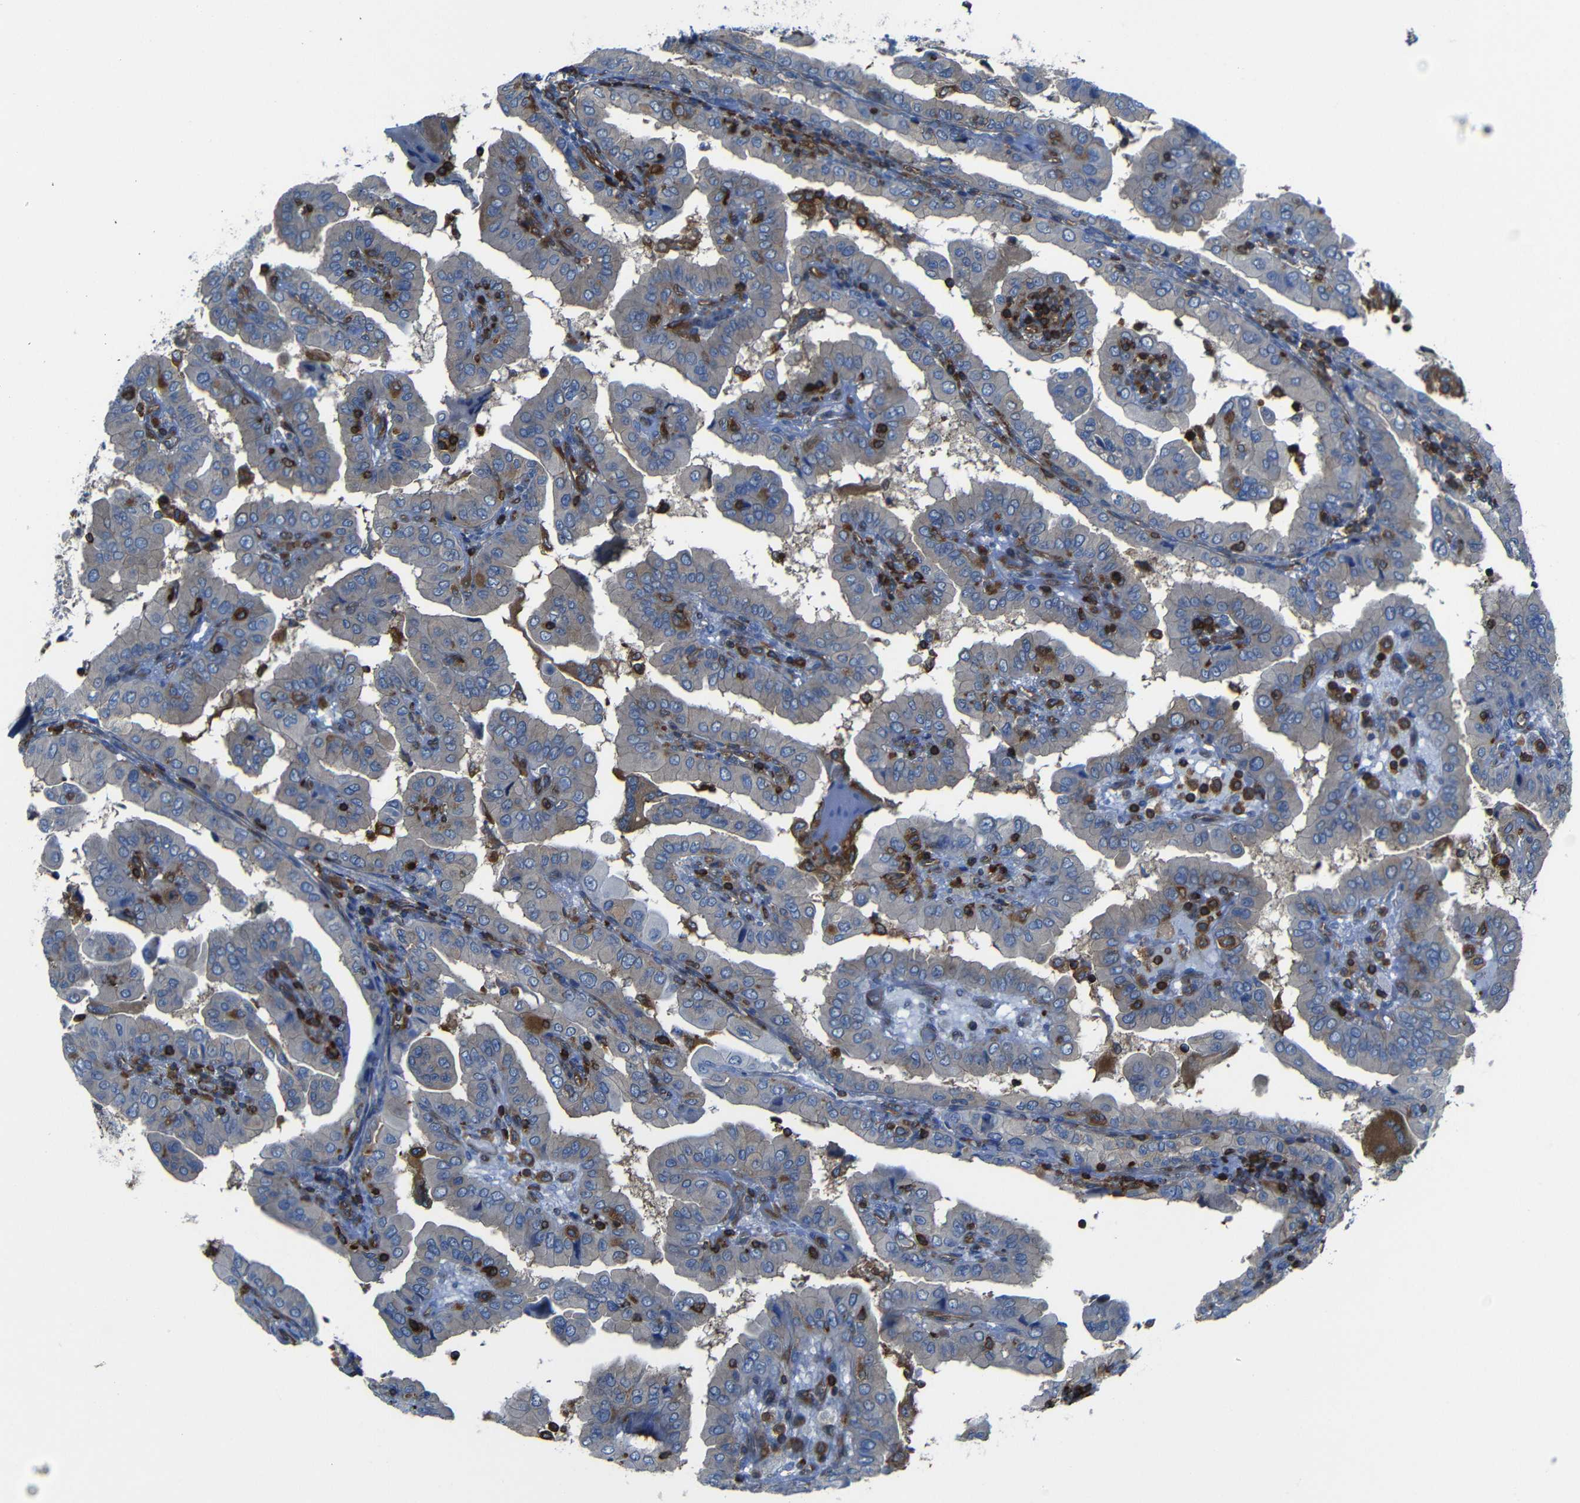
{"staining": {"intensity": "negative", "quantity": "none", "location": "none"}, "tissue": "thyroid cancer", "cell_type": "Tumor cells", "image_type": "cancer", "snomed": [{"axis": "morphology", "description": "Papillary adenocarcinoma, NOS"}, {"axis": "topography", "description": "Thyroid gland"}], "caption": "A high-resolution image shows IHC staining of thyroid papillary adenocarcinoma, which shows no significant expression in tumor cells.", "gene": "ARHGEF1", "patient": {"sex": "male", "age": 33}}